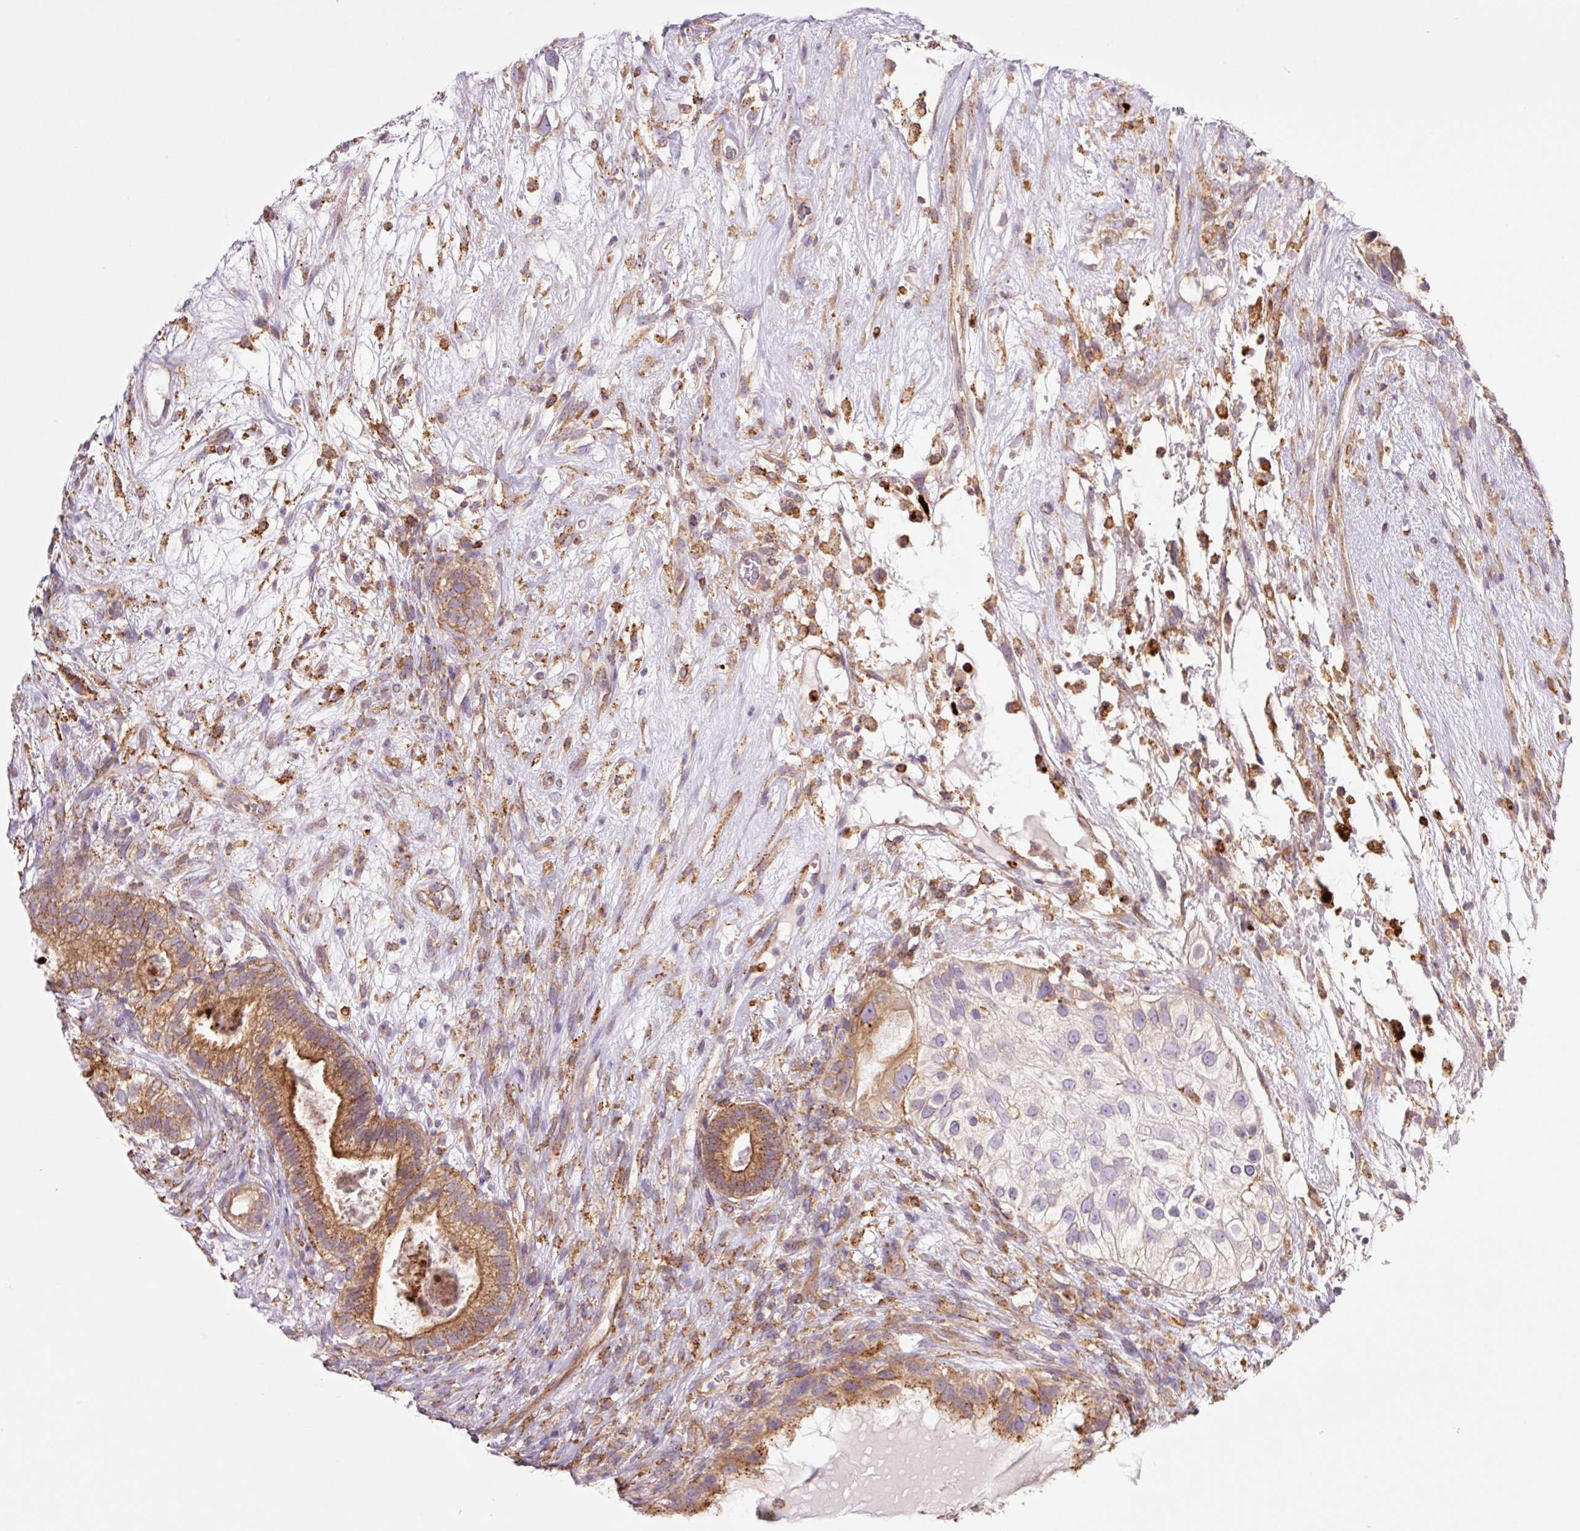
{"staining": {"intensity": "moderate", "quantity": "25%-75%", "location": "cytoplasmic/membranous"}, "tissue": "testis cancer", "cell_type": "Tumor cells", "image_type": "cancer", "snomed": [{"axis": "morphology", "description": "Seminoma, NOS"}, {"axis": "morphology", "description": "Carcinoma, Embryonal, NOS"}, {"axis": "topography", "description": "Testis"}], "caption": "High-magnification brightfield microscopy of testis cancer (seminoma) stained with DAB (3,3'-diaminobenzidine) (brown) and counterstained with hematoxylin (blue). tumor cells exhibit moderate cytoplasmic/membranous positivity is seen in approximately25%-75% of cells. The protein is shown in brown color, while the nuclei are stained blue.", "gene": "SH2D6", "patient": {"sex": "male", "age": 41}}